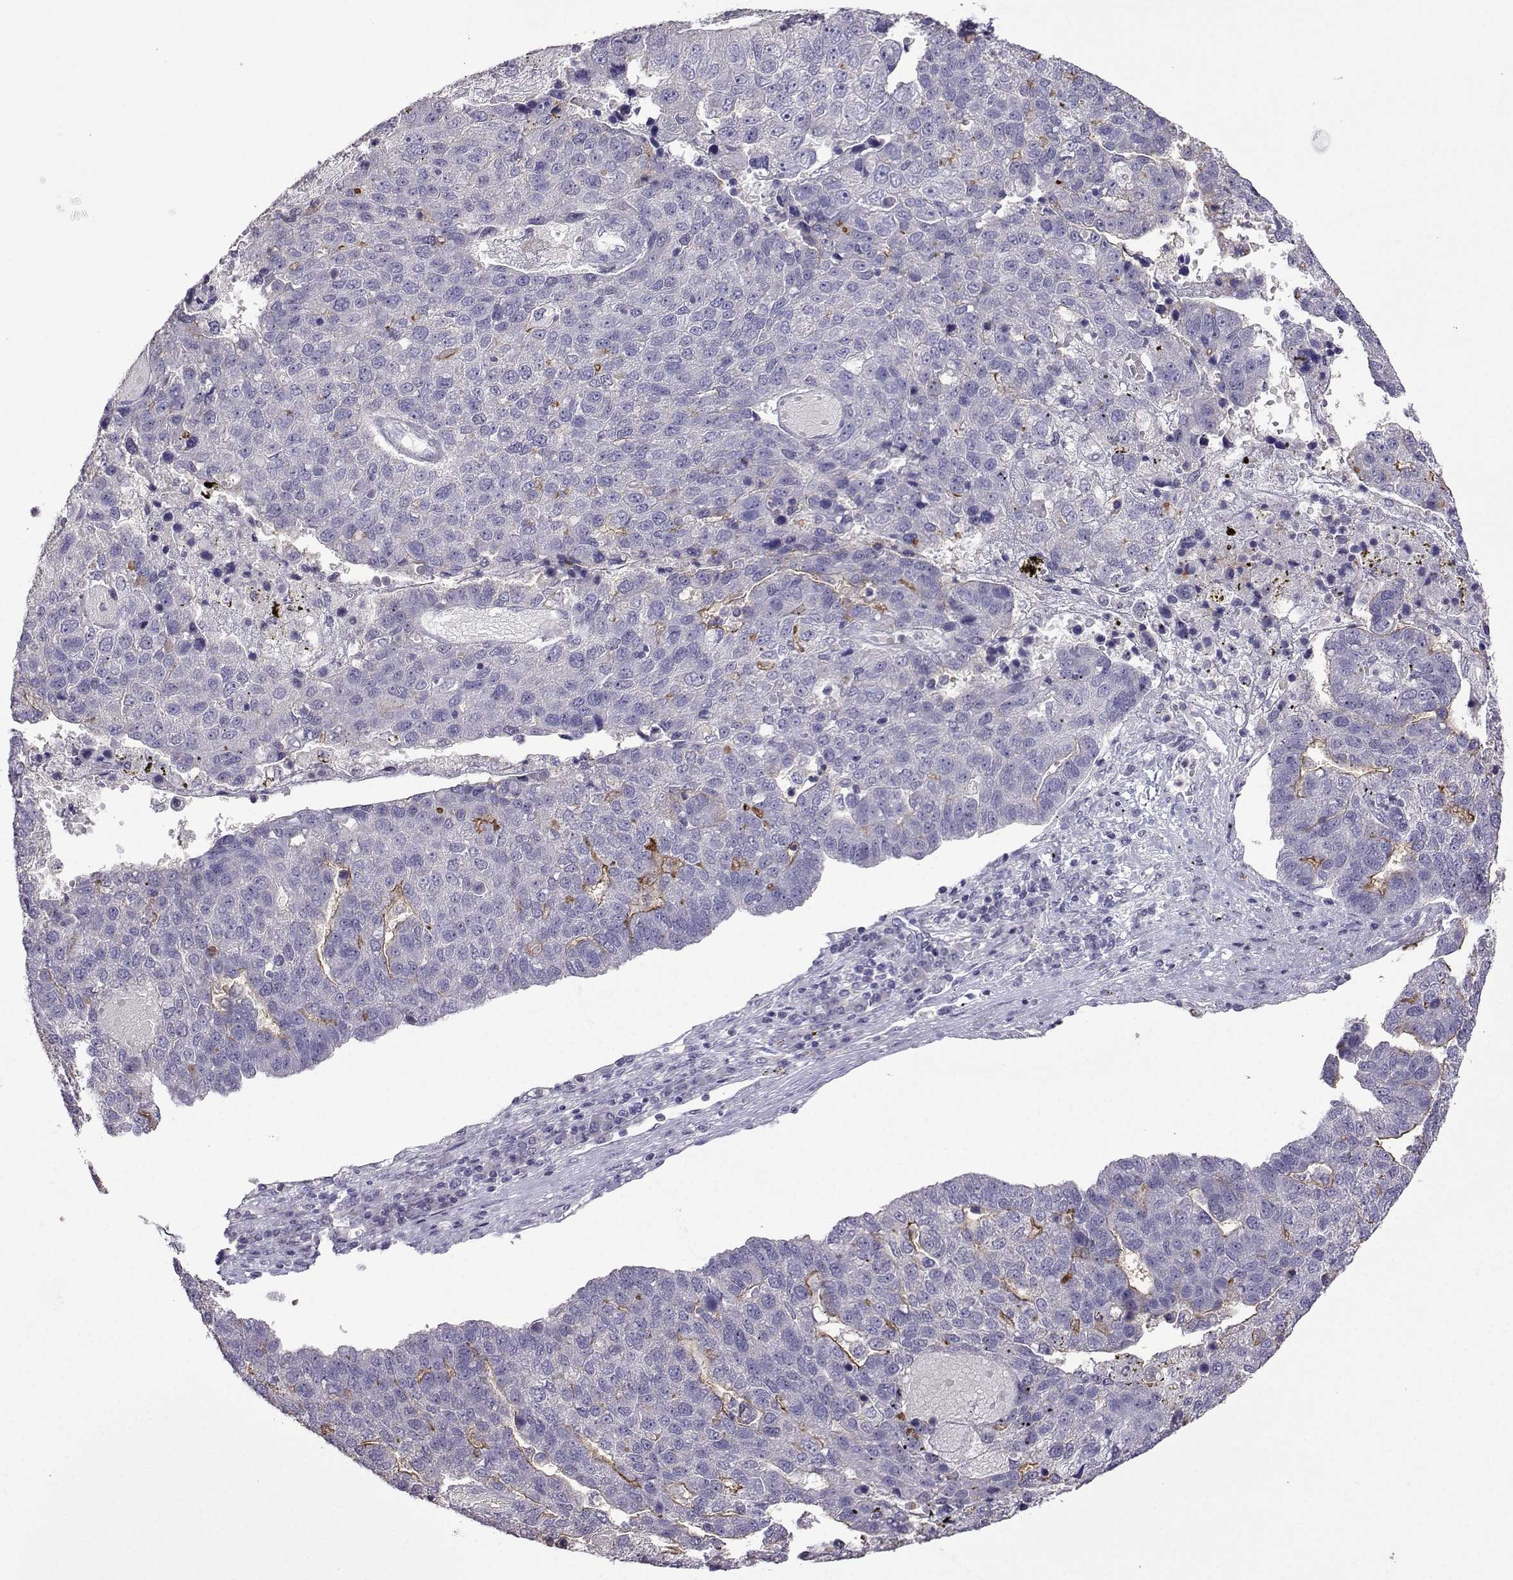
{"staining": {"intensity": "weak", "quantity": "<25%", "location": "cytoplasmic/membranous"}, "tissue": "pancreatic cancer", "cell_type": "Tumor cells", "image_type": "cancer", "snomed": [{"axis": "morphology", "description": "Adenocarcinoma, NOS"}, {"axis": "topography", "description": "Pancreas"}], "caption": "Immunohistochemistry (IHC) image of human pancreatic cancer (adenocarcinoma) stained for a protein (brown), which displays no expression in tumor cells.", "gene": "FCAMR", "patient": {"sex": "female", "age": 61}}